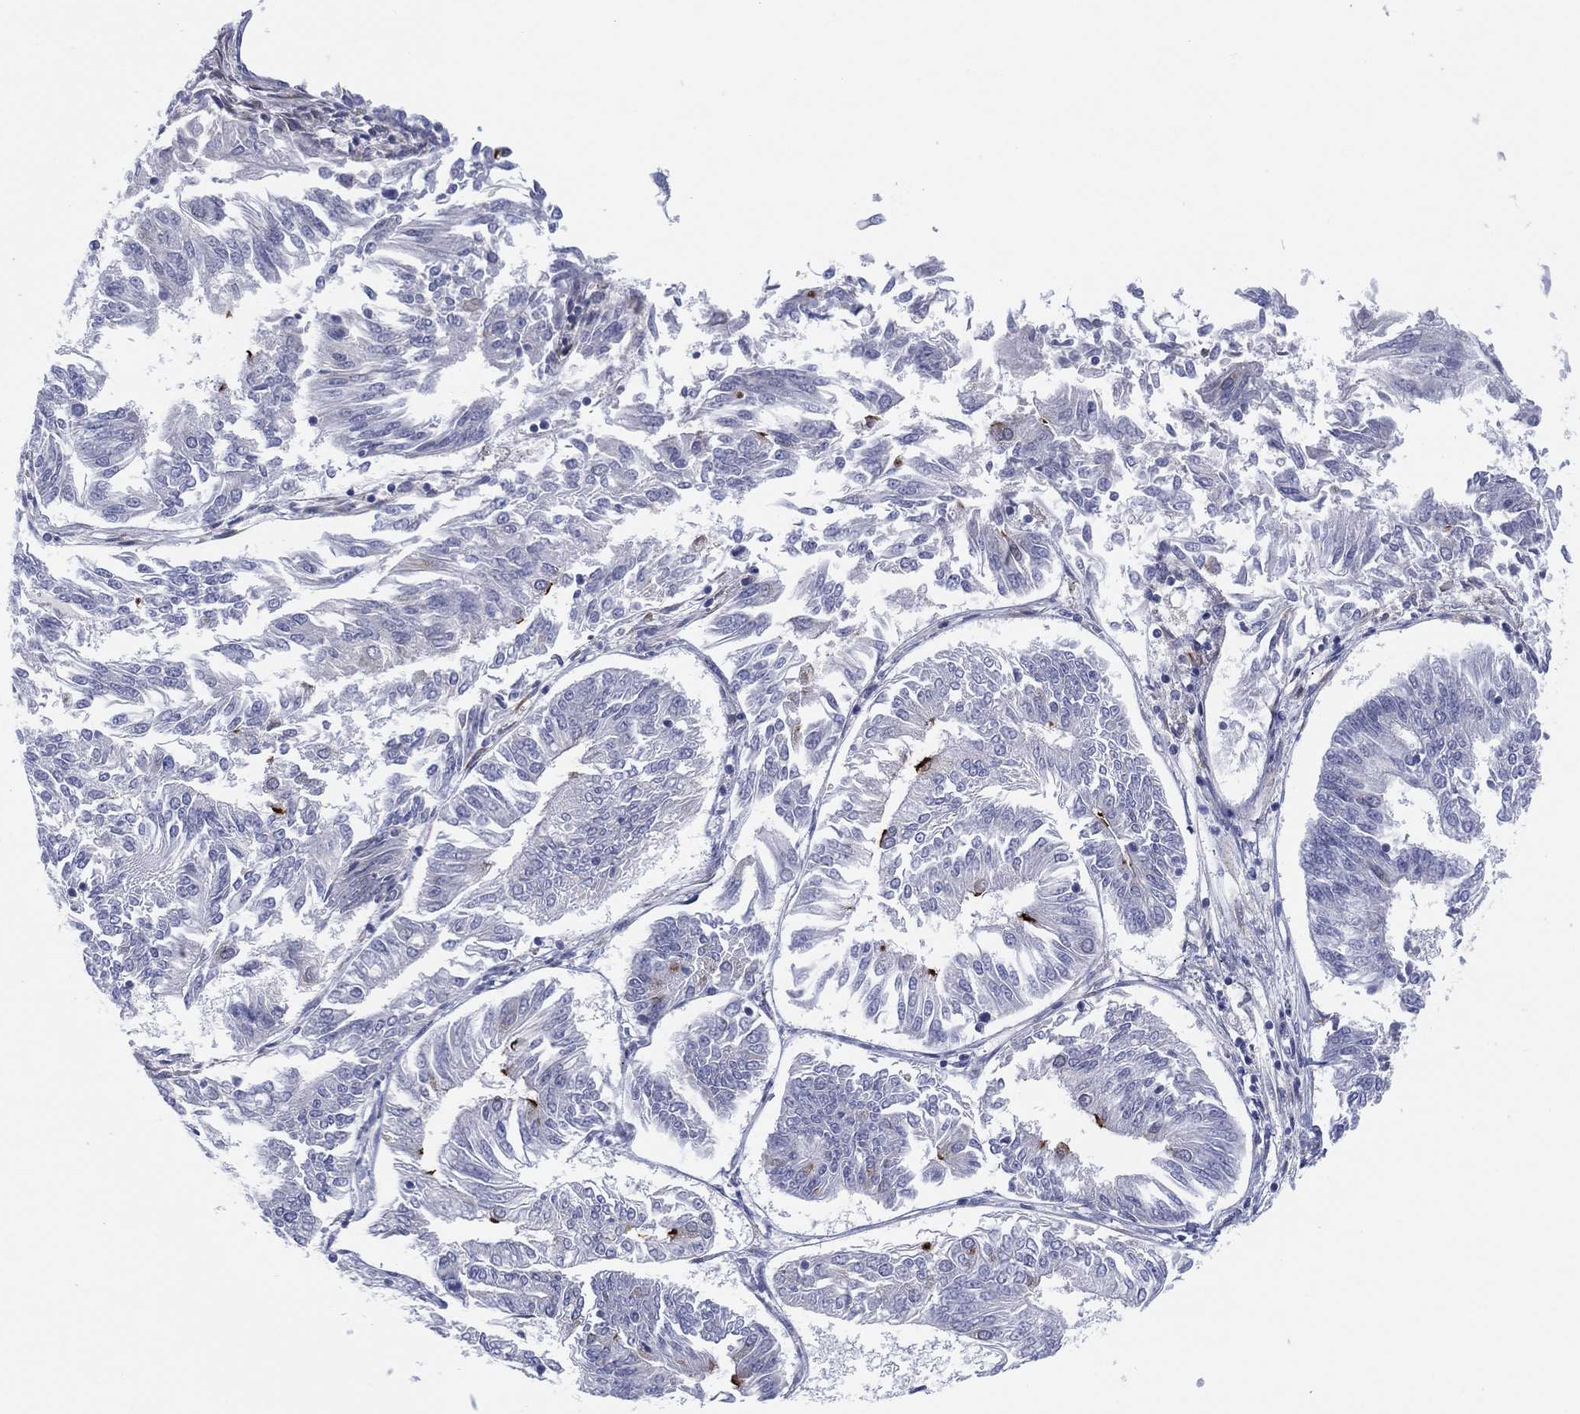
{"staining": {"intensity": "strong", "quantity": "<25%", "location": "cytoplasmic/membranous"}, "tissue": "endometrial cancer", "cell_type": "Tumor cells", "image_type": "cancer", "snomed": [{"axis": "morphology", "description": "Adenocarcinoma, NOS"}, {"axis": "topography", "description": "Endometrium"}], "caption": "This image shows IHC staining of endometrial cancer, with medium strong cytoplasmic/membranous positivity in about <25% of tumor cells.", "gene": "MLF1", "patient": {"sex": "female", "age": 58}}